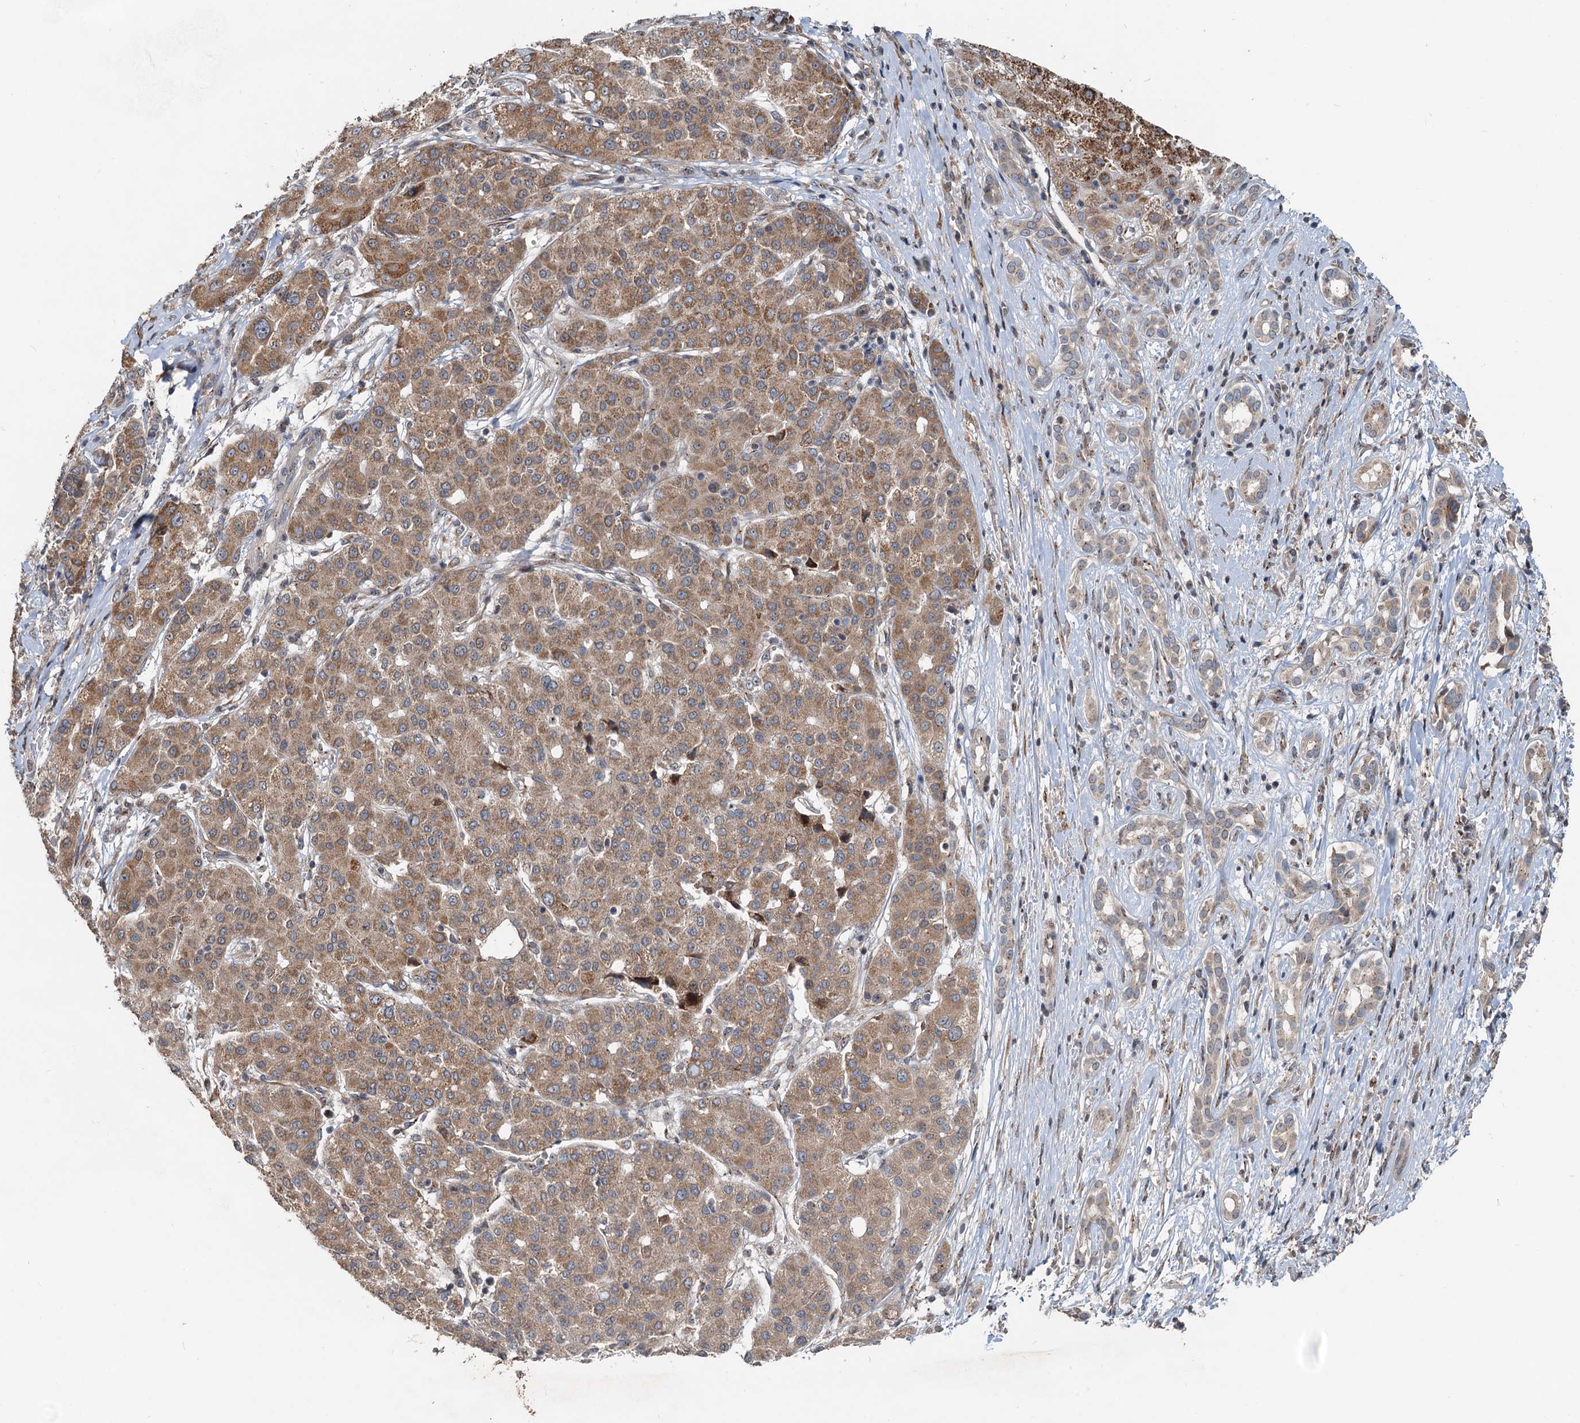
{"staining": {"intensity": "moderate", "quantity": ">75%", "location": "cytoplasmic/membranous"}, "tissue": "liver cancer", "cell_type": "Tumor cells", "image_type": "cancer", "snomed": [{"axis": "morphology", "description": "Carcinoma, Hepatocellular, NOS"}, {"axis": "topography", "description": "Liver"}], "caption": "A high-resolution image shows immunohistochemistry staining of hepatocellular carcinoma (liver), which shows moderate cytoplasmic/membranous expression in about >75% of tumor cells.", "gene": "CEP68", "patient": {"sex": "male", "age": 65}}